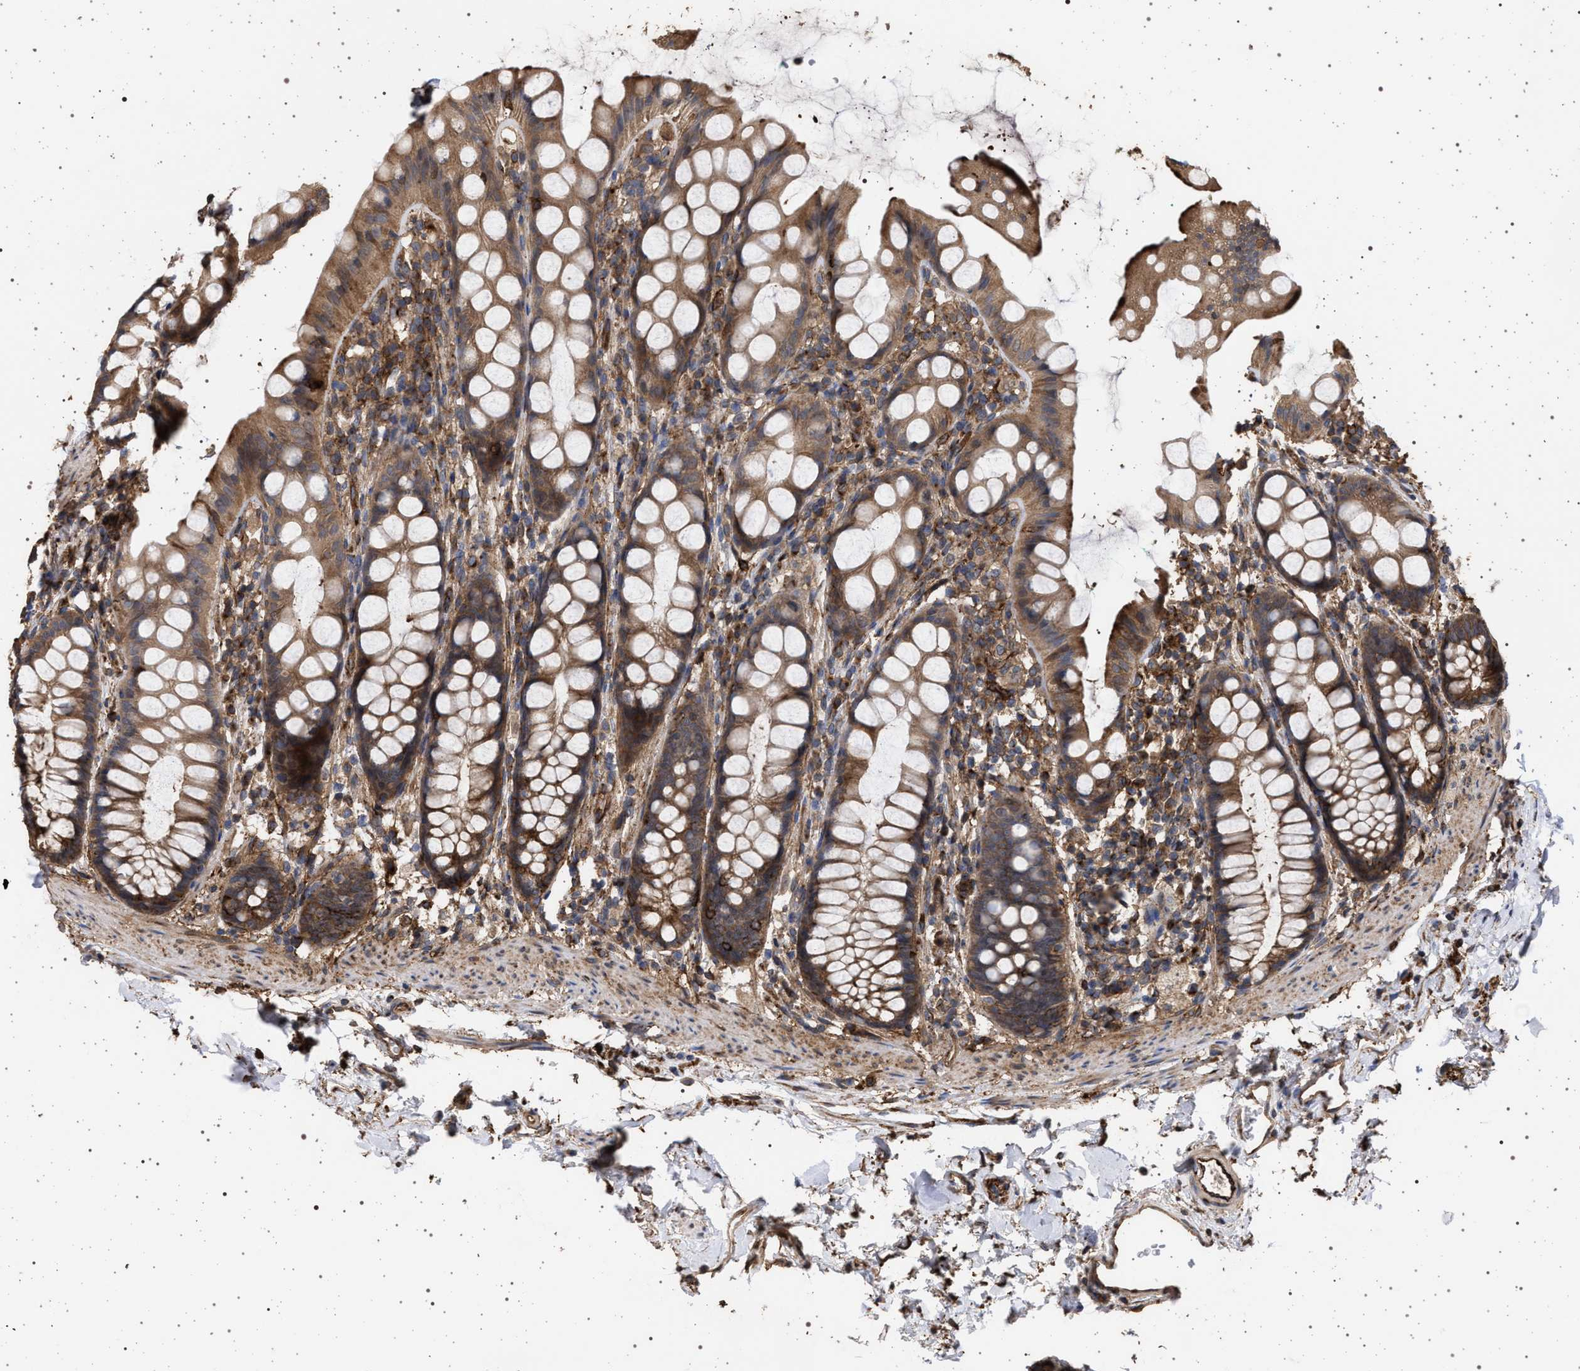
{"staining": {"intensity": "moderate", "quantity": ">75%", "location": "cytoplasmic/membranous"}, "tissue": "rectum", "cell_type": "Glandular cells", "image_type": "normal", "snomed": [{"axis": "morphology", "description": "Normal tissue, NOS"}, {"axis": "topography", "description": "Rectum"}], "caption": "Brown immunohistochemical staining in normal rectum displays moderate cytoplasmic/membranous staining in about >75% of glandular cells.", "gene": "IFT20", "patient": {"sex": "female", "age": 65}}